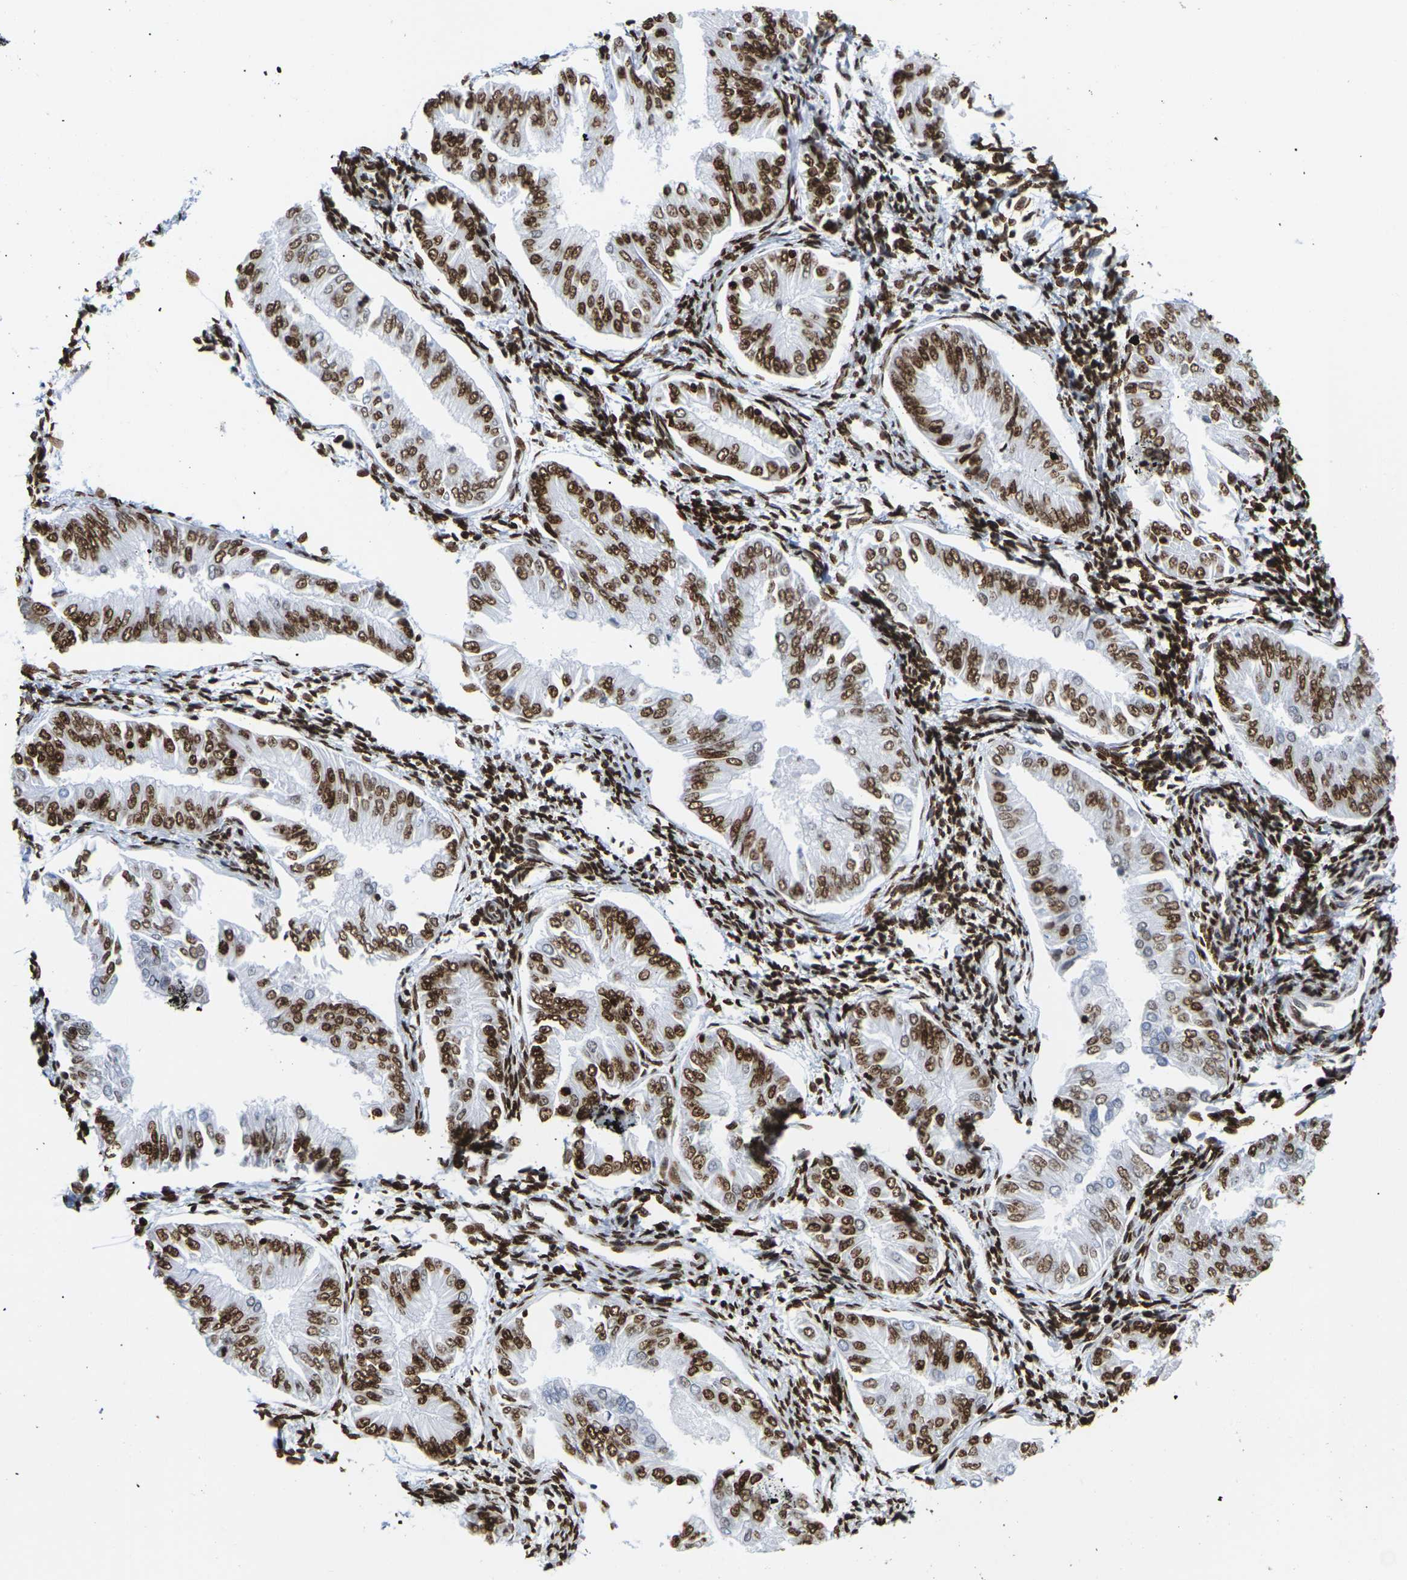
{"staining": {"intensity": "strong", "quantity": ">75%", "location": "cytoplasmic/membranous,nuclear"}, "tissue": "endometrial cancer", "cell_type": "Tumor cells", "image_type": "cancer", "snomed": [{"axis": "morphology", "description": "Adenocarcinoma, NOS"}, {"axis": "topography", "description": "Endometrium"}], "caption": "Immunohistochemical staining of endometrial cancer (adenocarcinoma) displays high levels of strong cytoplasmic/membranous and nuclear expression in about >75% of tumor cells.", "gene": "H2AC21", "patient": {"sex": "female", "age": 53}}